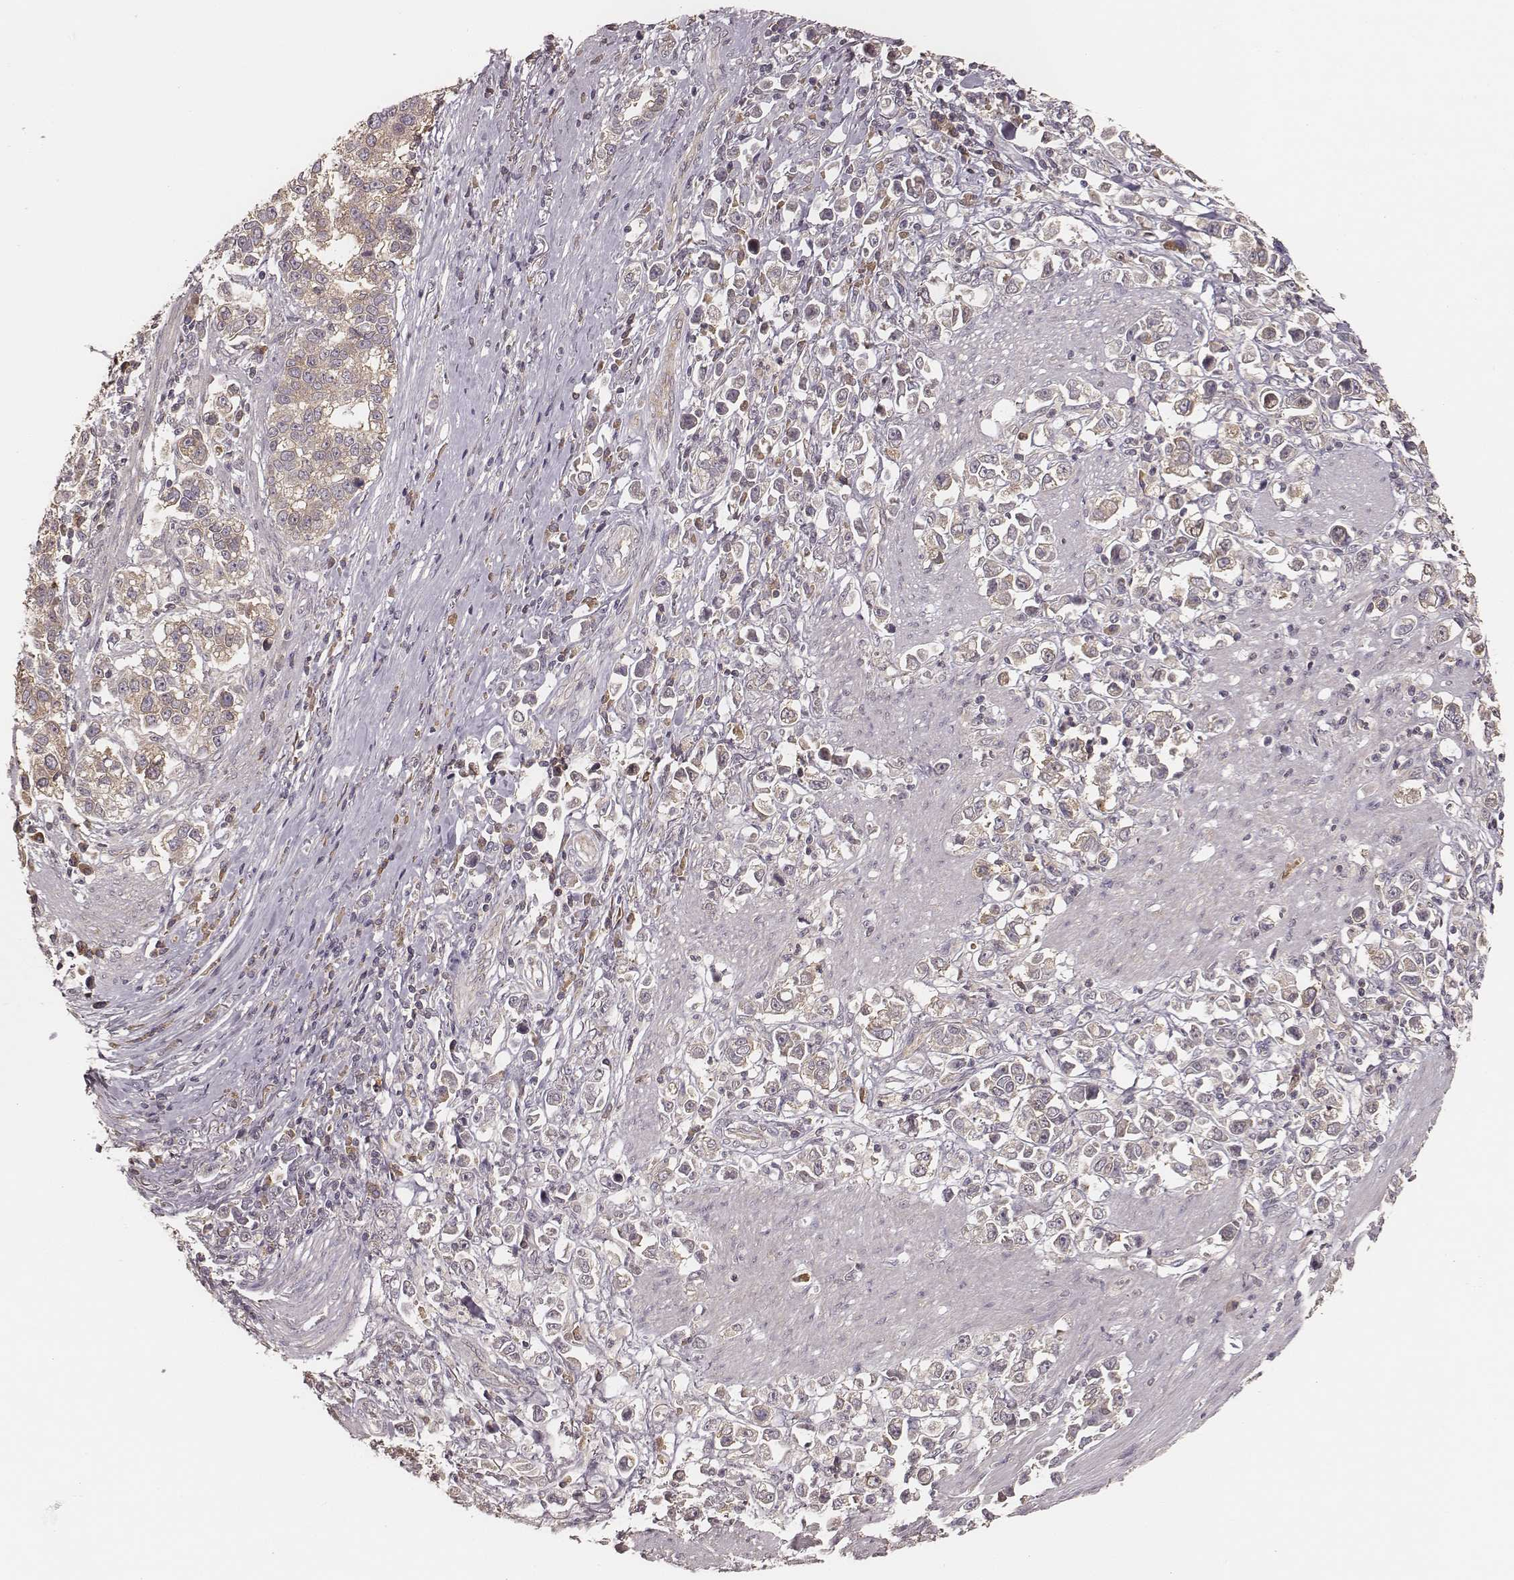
{"staining": {"intensity": "weak", "quantity": "<25%", "location": "cytoplasmic/membranous"}, "tissue": "stomach cancer", "cell_type": "Tumor cells", "image_type": "cancer", "snomed": [{"axis": "morphology", "description": "Adenocarcinoma, NOS"}, {"axis": "topography", "description": "Stomach"}], "caption": "IHC image of adenocarcinoma (stomach) stained for a protein (brown), which shows no staining in tumor cells. (Stains: DAB immunohistochemistry with hematoxylin counter stain, Microscopy: brightfield microscopy at high magnification).", "gene": "CARS1", "patient": {"sex": "male", "age": 93}}